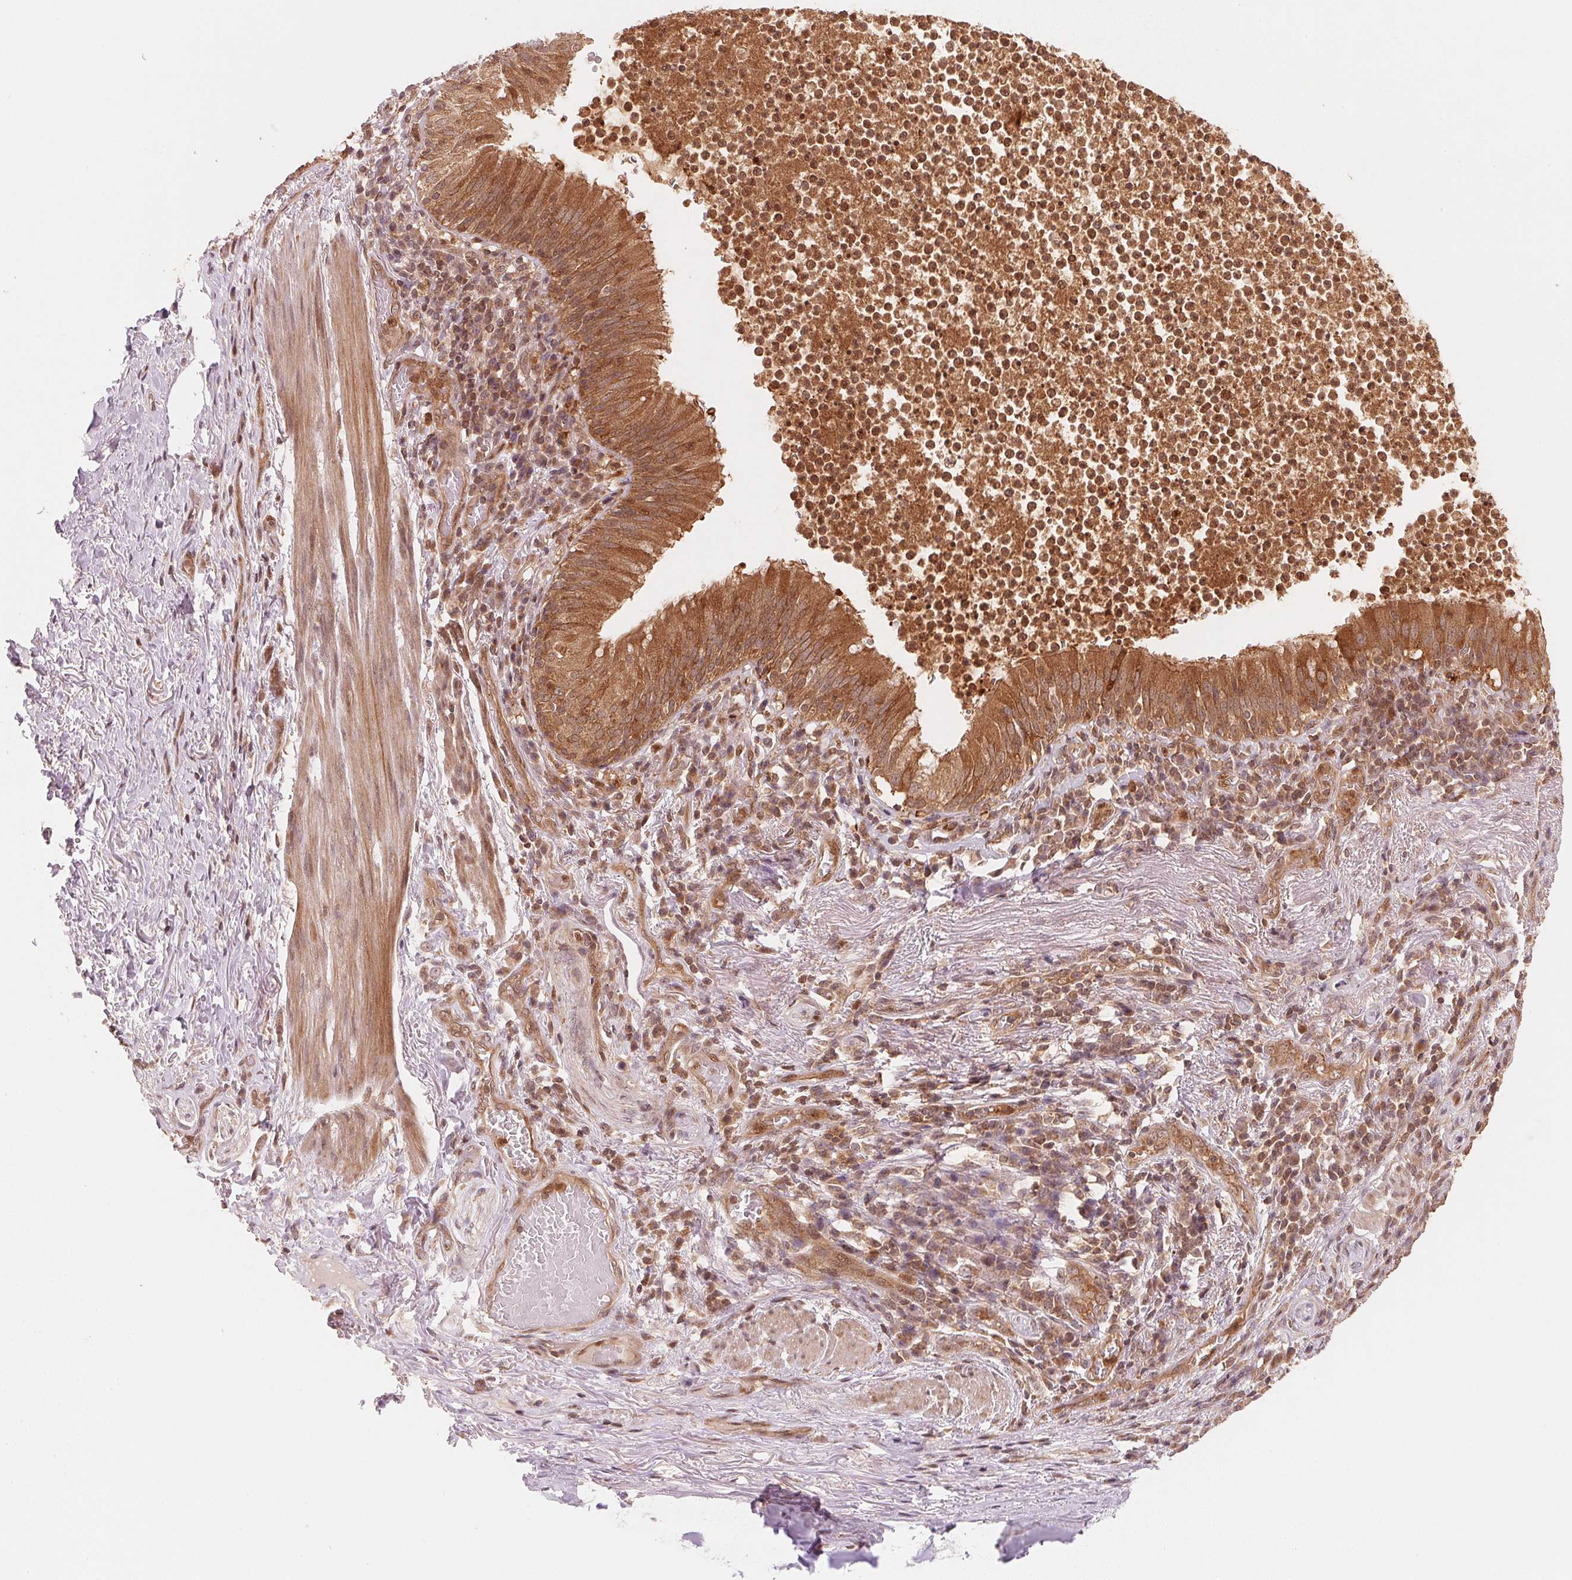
{"staining": {"intensity": "strong", "quantity": ">75%", "location": "cytoplasmic/membranous,nuclear"}, "tissue": "bronchus", "cell_type": "Respiratory epithelial cells", "image_type": "normal", "snomed": [{"axis": "morphology", "description": "Normal tissue, NOS"}, {"axis": "topography", "description": "Lymph node"}, {"axis": "topography", "description": "Bronchus"}], "caption": "Immunohistochemical staining of normal human bronchus demonstrates high levels of strong cytoplasmic/membranous,nuclear expression in approximately >75% of respiratory epithelial cells.", "gene": "CCDC102B", "patient": {"sex": "male", "age": 56}}